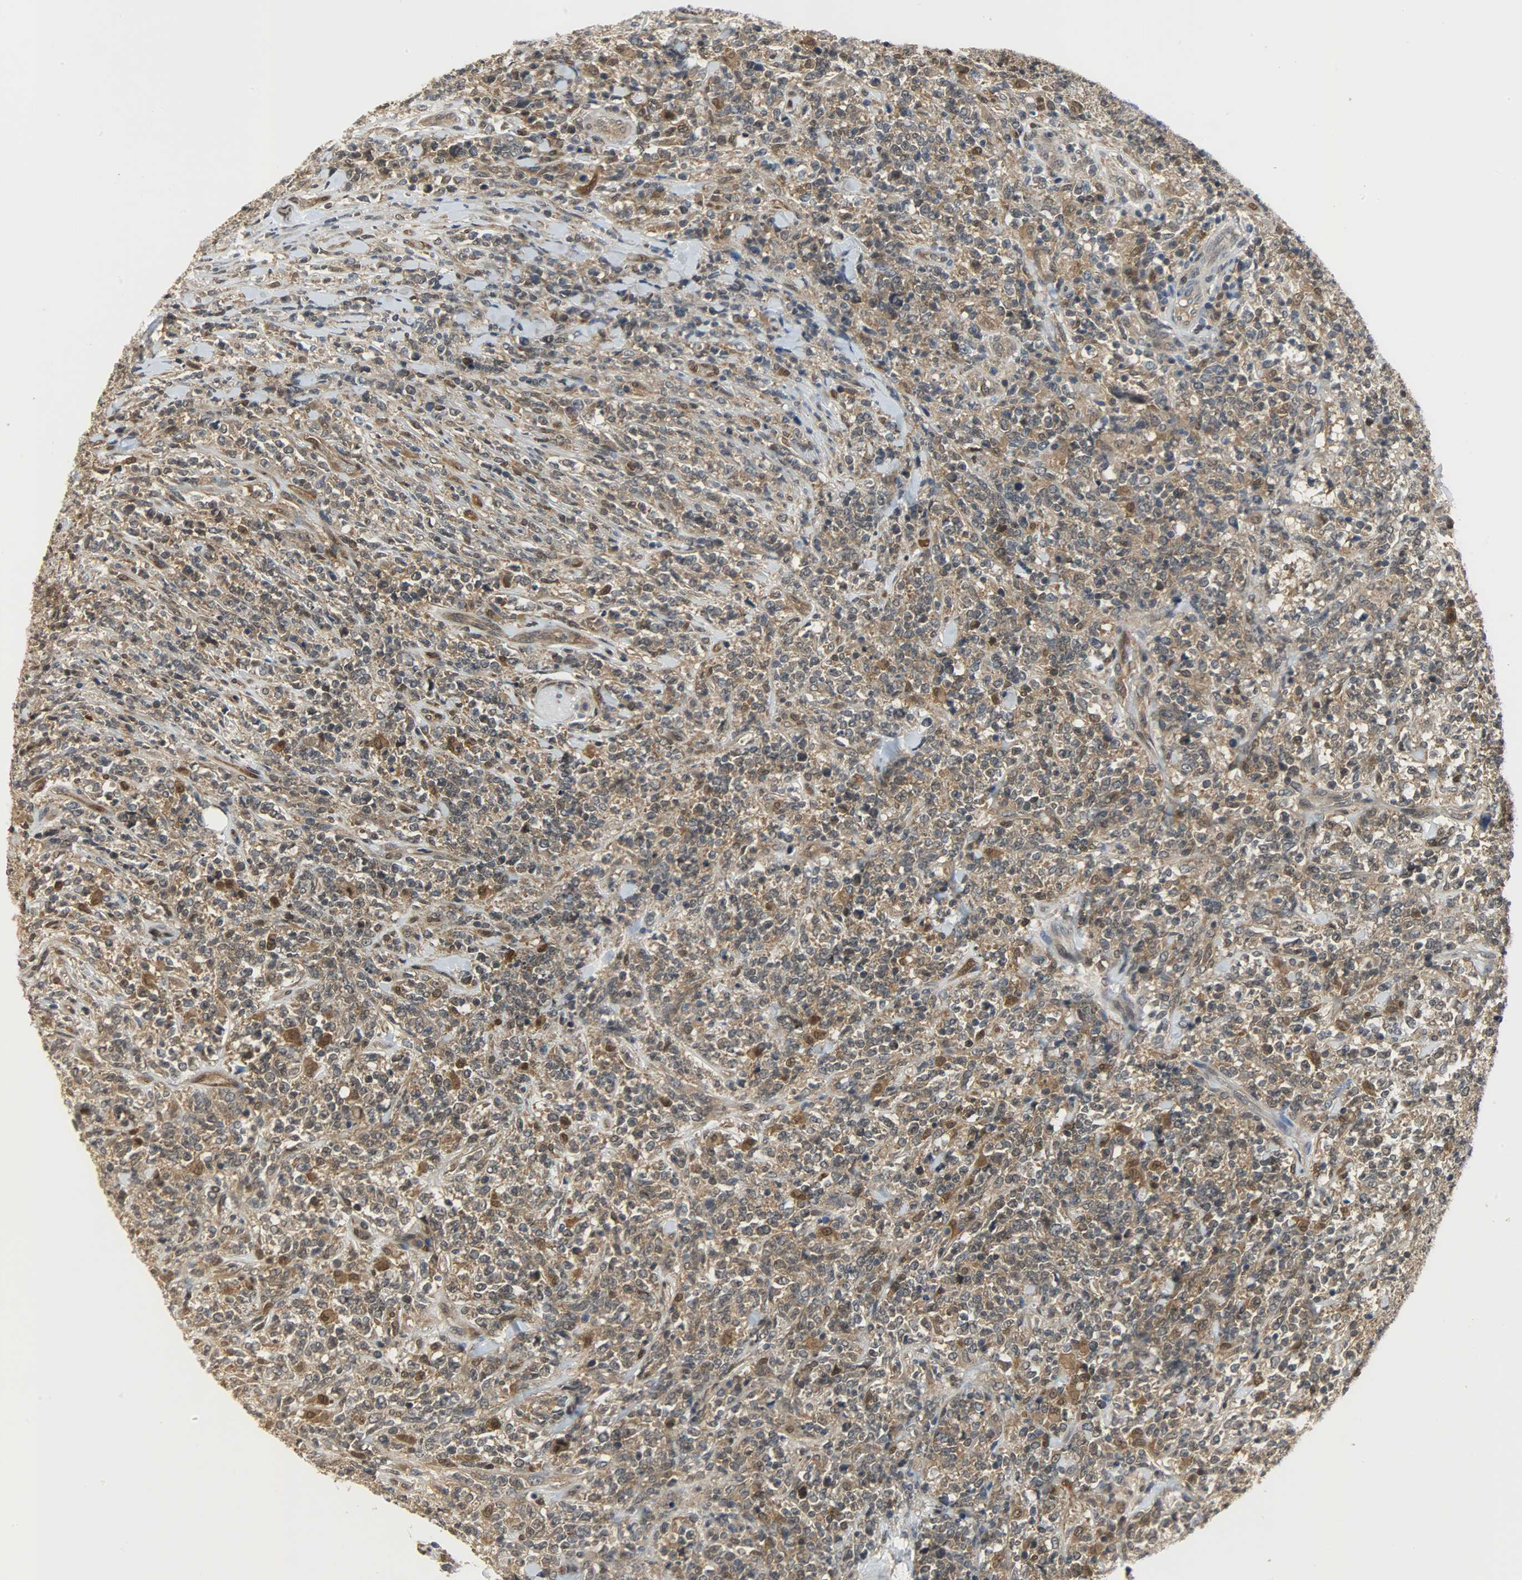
{"staining": {"intensity": "moderate", "quantity": ">75%", "location": "cytoplasmic/membranous,nuclear"}, "tissue": "lymphoma", "cell_type": "Tumor cells", "image_type": "cancer", "snomed": [{"axis": "morphology", "description": "Malignant lymphoma, non-Hodgkin's type, High grade"}, {"axis": "topography", "description": "Soft tissue"}], "caption": "An image of malignant lymphoma, non-Hodgkin's type (high-grade) stained for a protein exhibits moderate cytoplasmic/membranous and nuclear brown staining in tumor cells. (DAB IHC, brown staining for protein, blue staining for nuclei).", "gene": "EIF4EBP1", "patient": {"sex": "male", "age": 18}}